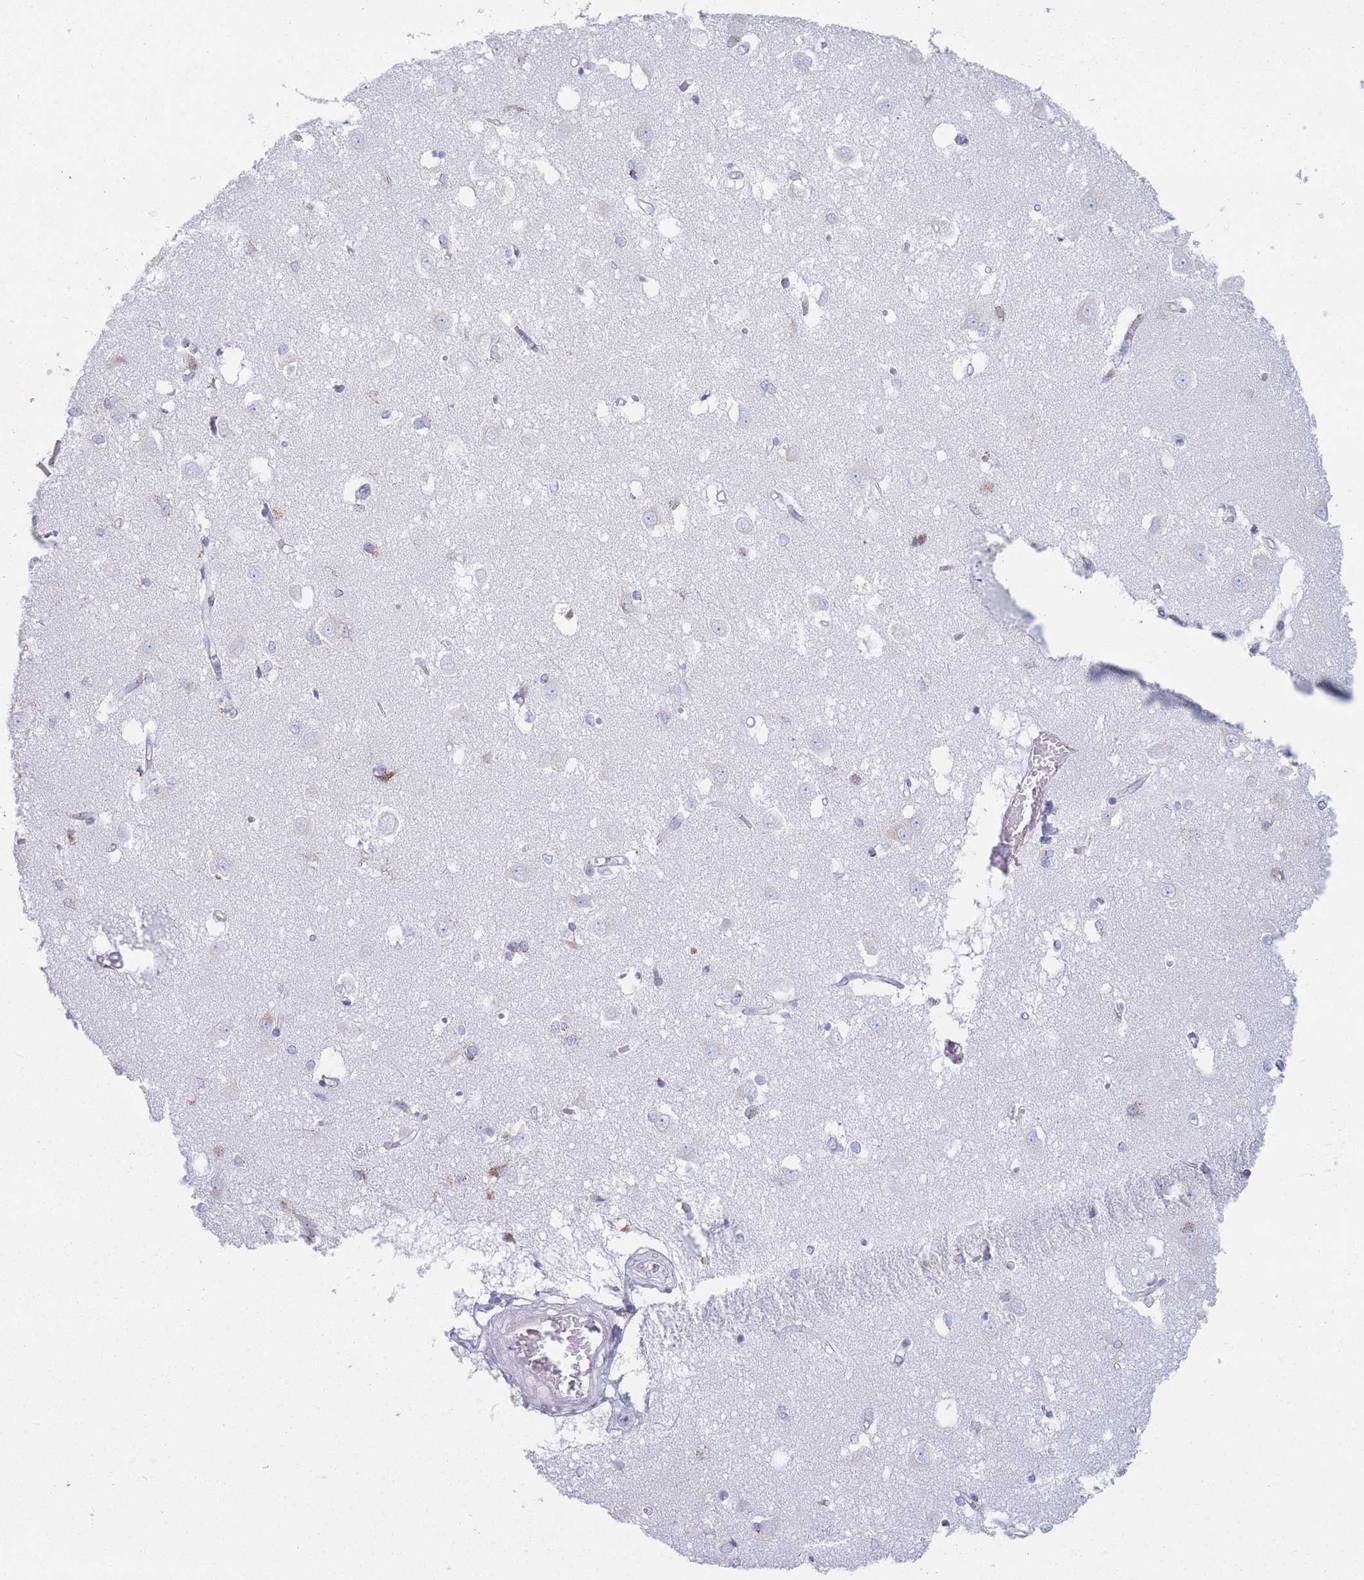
{"staining": {"intensity": "negative", "quantity": "none", "location": "none"}, "tissue": "caudate", "cell_type": "Glial cells", "image_type": "normal", "snomed": [{"axis": "morphology", "description": "Normal tissue, NOS"}, {"axis": "topography", "description": "Lateral ventricle wall"}], "caption": "High magnification brightfield microscopy of normal caudate stained with DAB (3,3'-diaminobenzidine) (brown) and counterstained with hematoxylin (blue): glial cells show no significant positivity. Nuclei are stained in blue.", "gene": "MRPL30", "patient": {"sex": "male", "age": 37}}